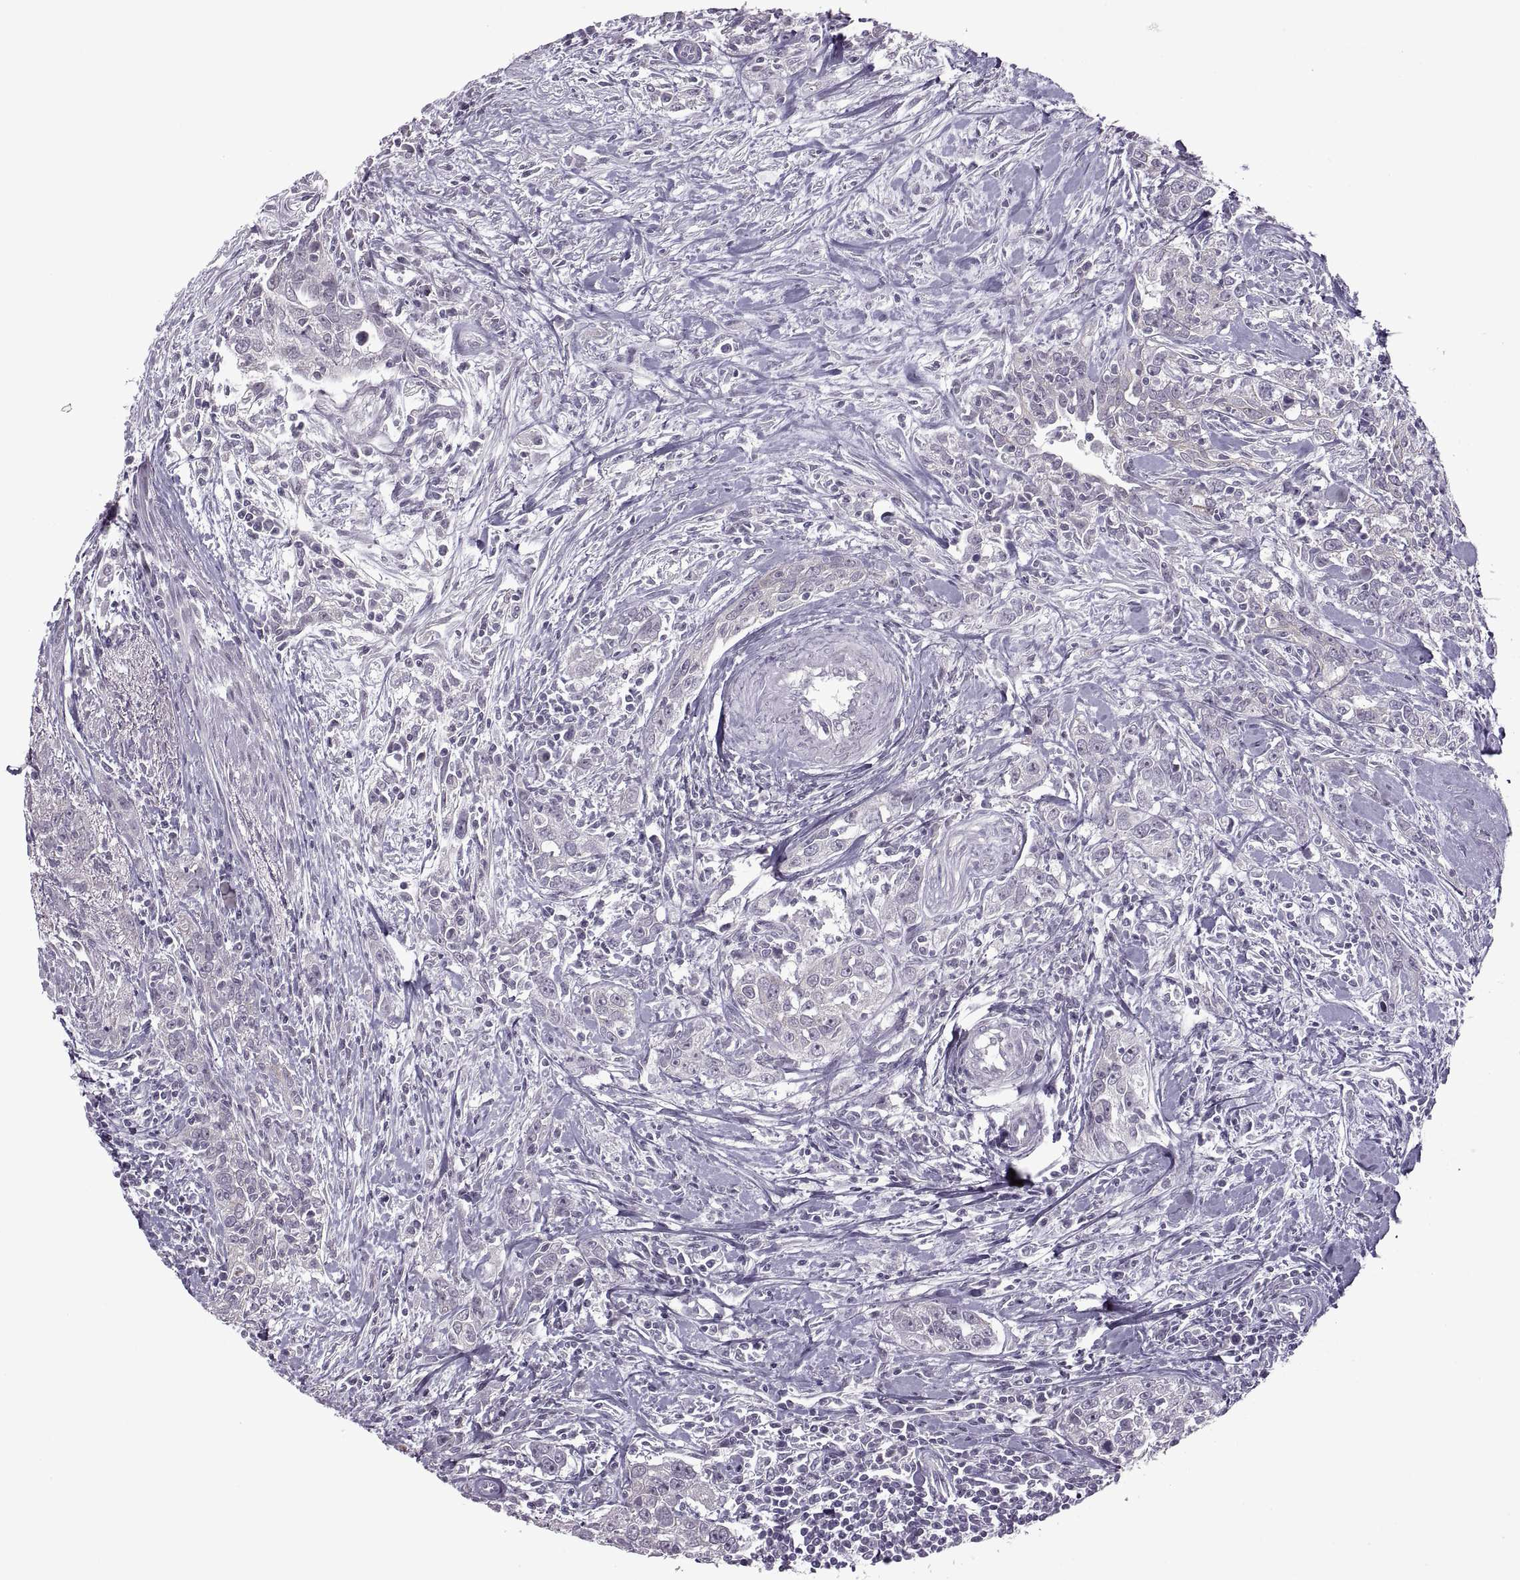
{"staining": {"intensity": "negative", "quantity": "none", "location": "none"}, "tissue": "urothelial cancer", "cell_type": "Tumor cells", "image_type": "cancer", "snomed": [{"axis": "morphology", "description": "Urothelial carcinoma, High grade"}, {"axis": "topography", "description": "Urinary bladder"}], "caption": "Immunohistochemistry image of human high-grade urothelial carcinoma stained for a protein (brown), which reveals no expression in tumor cells. Nuclei are stained in blue.", "gene": "MGAT4D", "patient": {"sex": "male", "age": 83}}